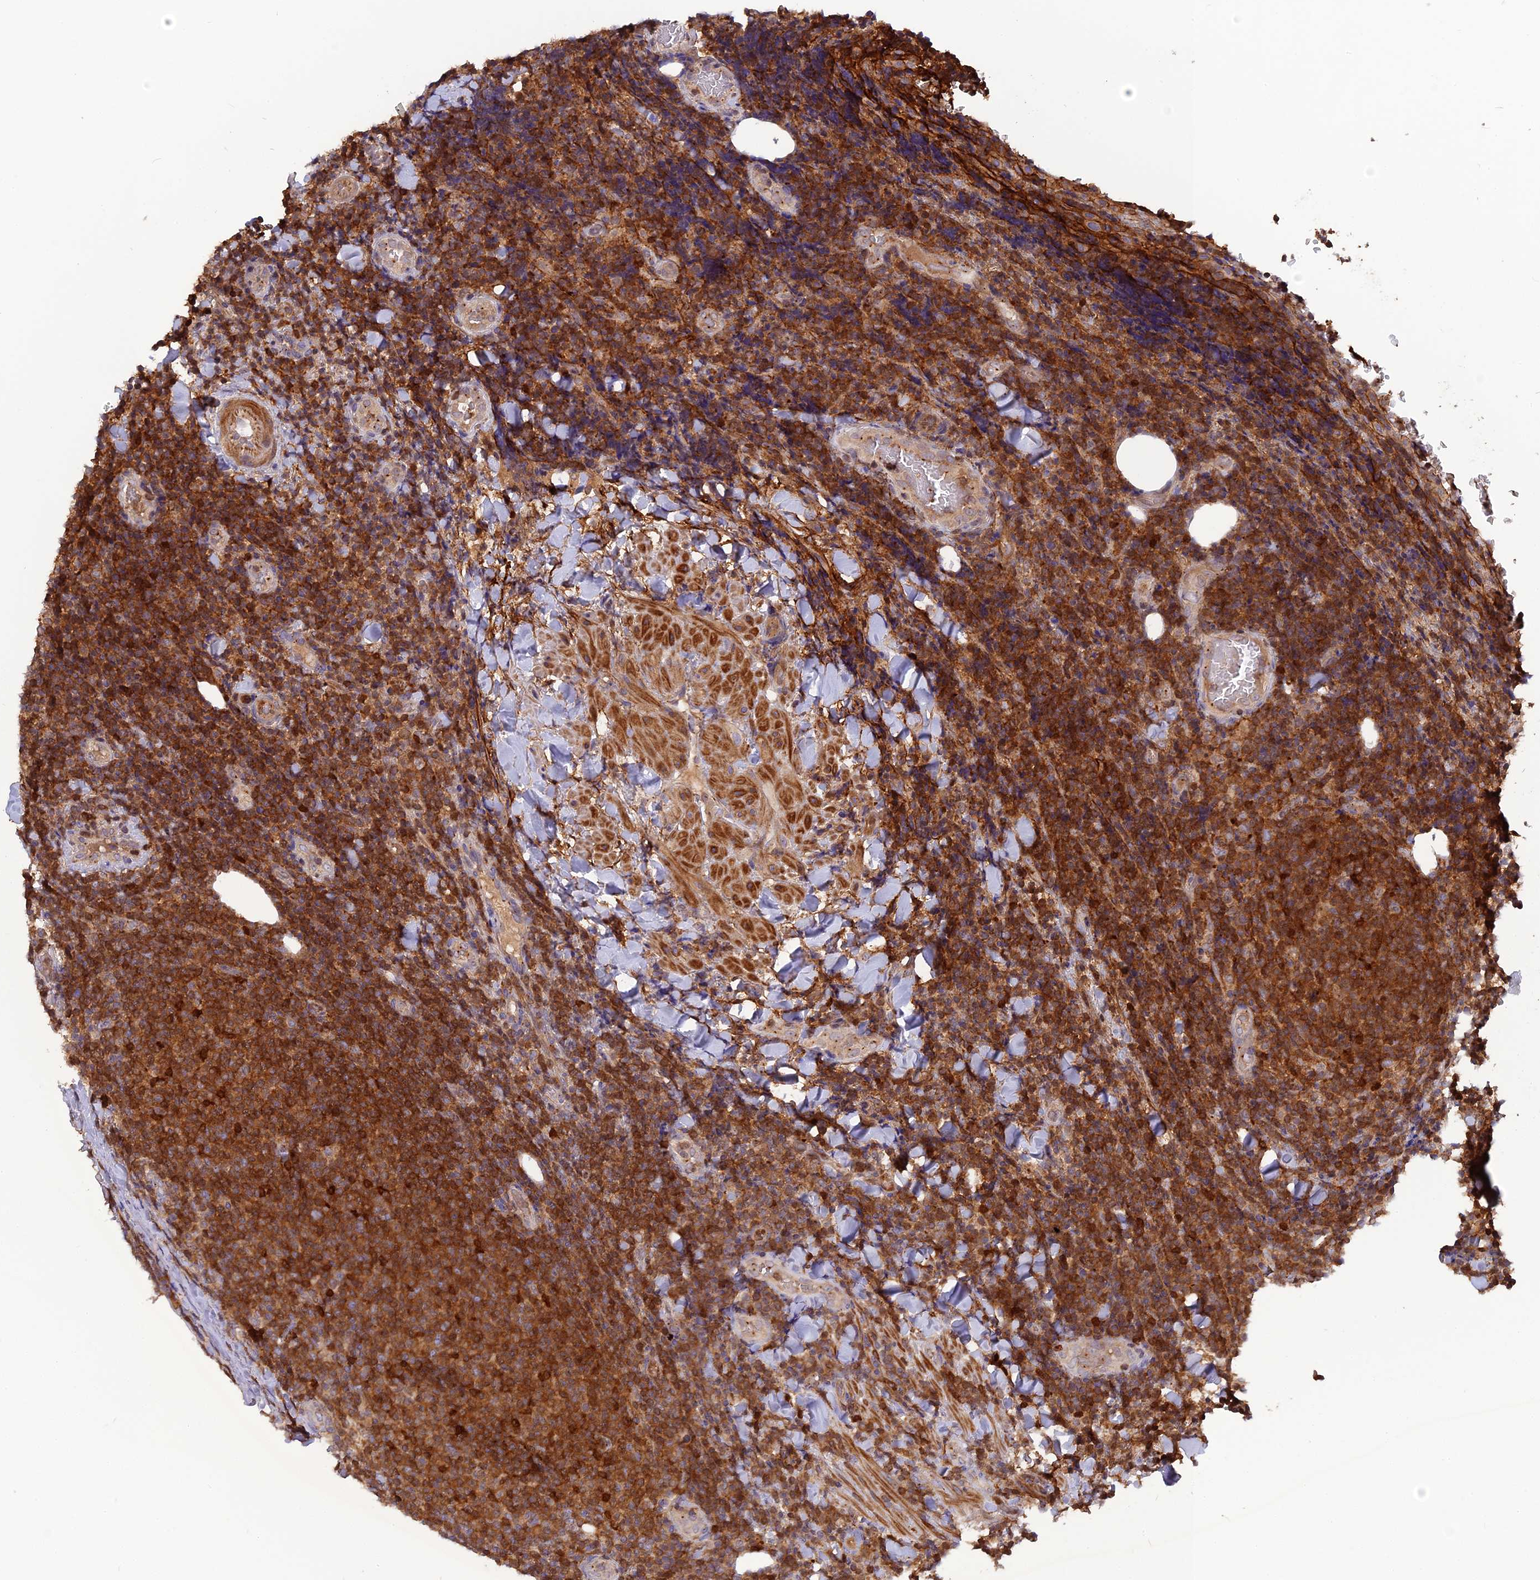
{"staining": {"intensity": "strong", "quantity": ">75%", "location": "cytoplasmic/membranous"}, "tissue": "lymphoma", "cell_type": "Tumor cells", "image_type": "cancer", "snomed": [{"axis": "morphology", "description": "Malignant lymphoma, non-Hodgkin's type, Low grade"}, {"axis": "topography", "description": "Lymph node"}], "caption": "A photomicrograph of human low-grade malignant lymphoma, non-Hodgkin's type stained for a protein exhibits strong cytoplasmic/membranous brown staining in tumor cells. The protein is stained brown, and the nuclei are stained in blue (DAB (3,3'-diaminobenzidine) IHC with brightfield microscopy, high magnification).", "gene": "RPIA", "patient": {"sex": "male", "age": 66}}